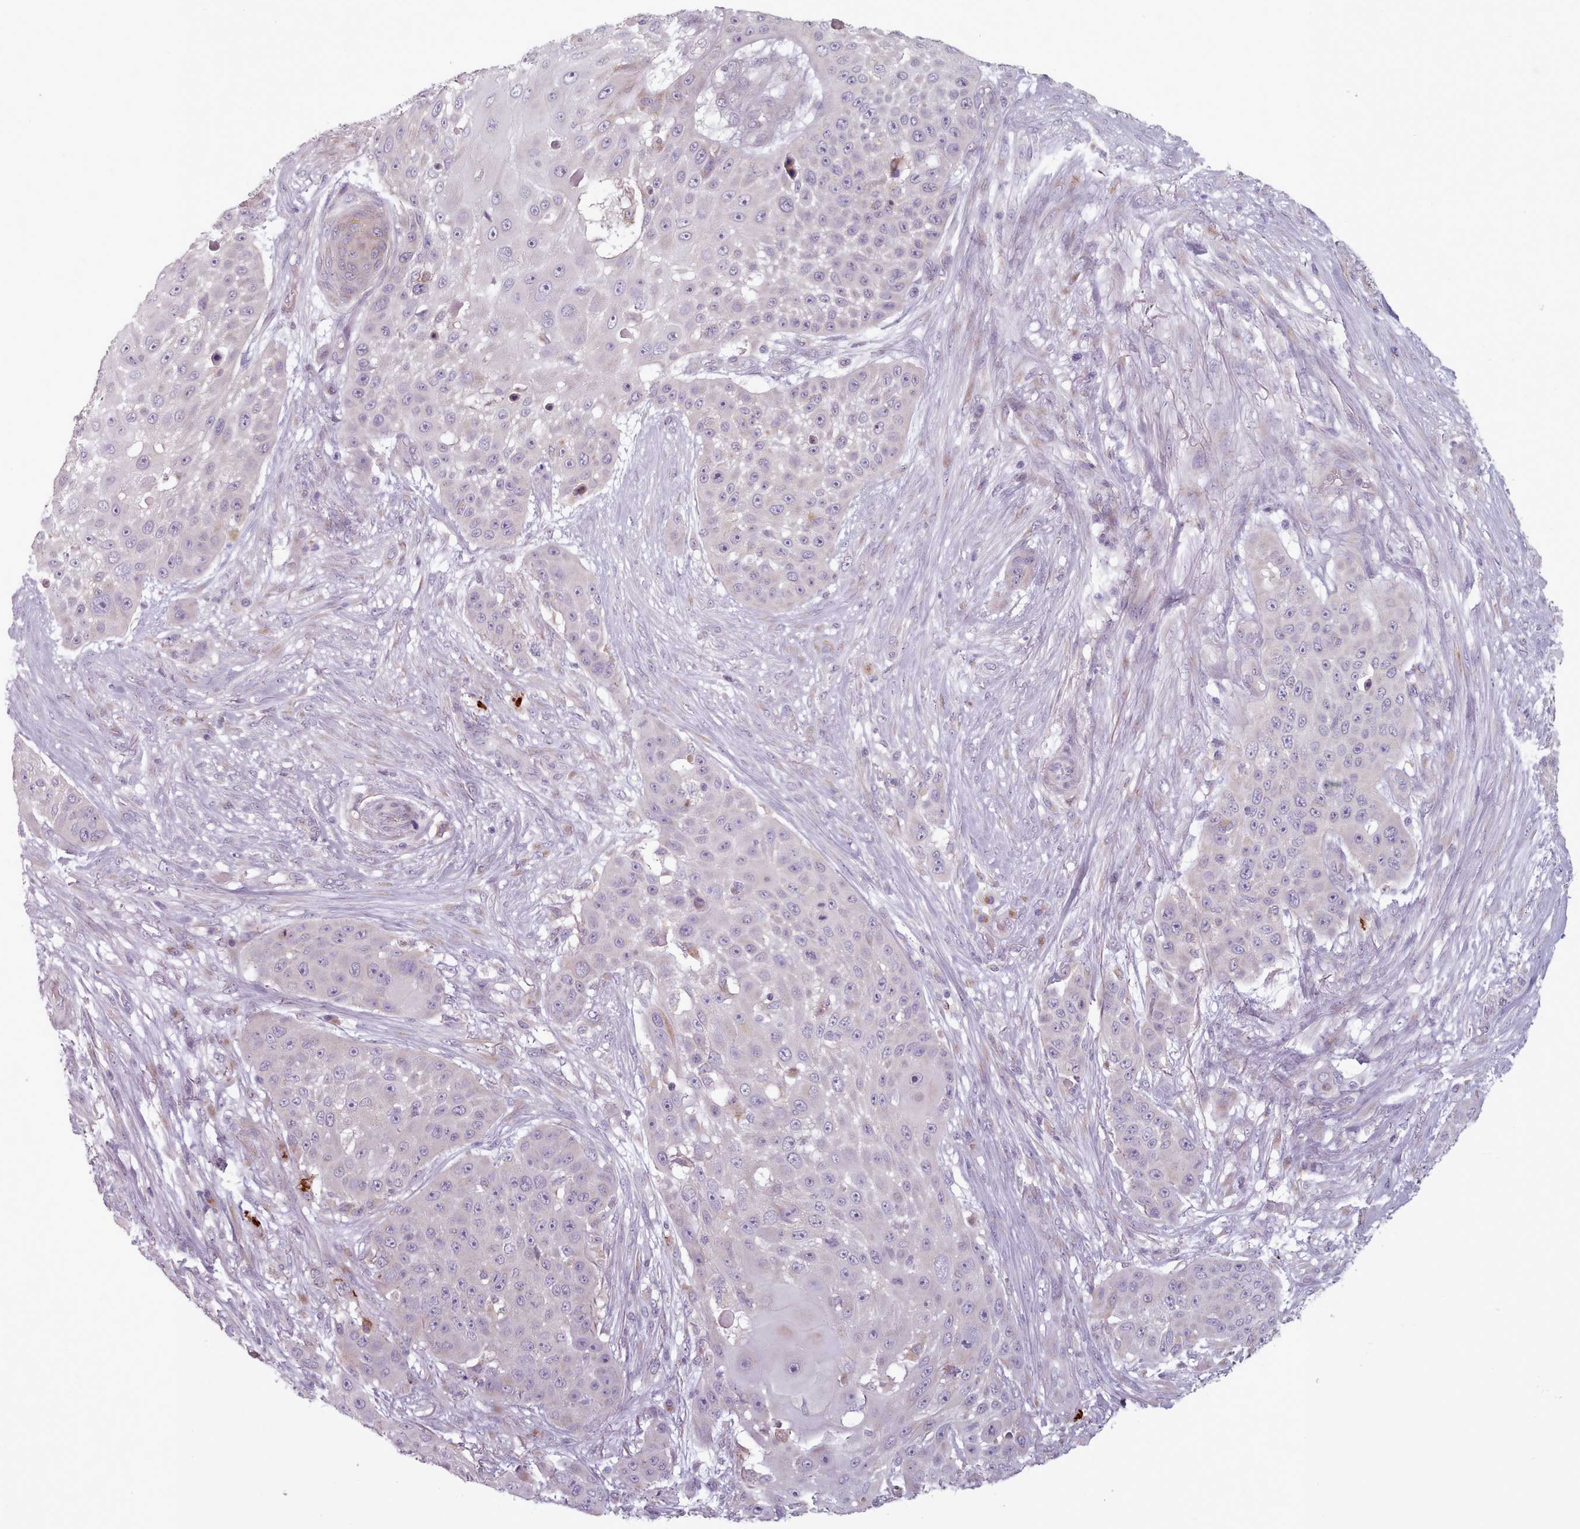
{"staining": {"intensity": "negative", "quantity": "none", "location": "none"}, "tissue": "skin cancer", "cell_type": "Tumor cells", "image_type": "cancer", "snomed": [{"axis": "morphology", "description": "Squamous cell carcinoma, NOS"}, {"axis": "topography", "description": "Skin"}], "caption": "Immunohistochemistry (IHC) micrograph of human skin cancer stained for a protein (brown), which demonstrates no staining in tumor cells.", "gene": "LAPTM5", "patient": {"sex": "female", "age": 86}}